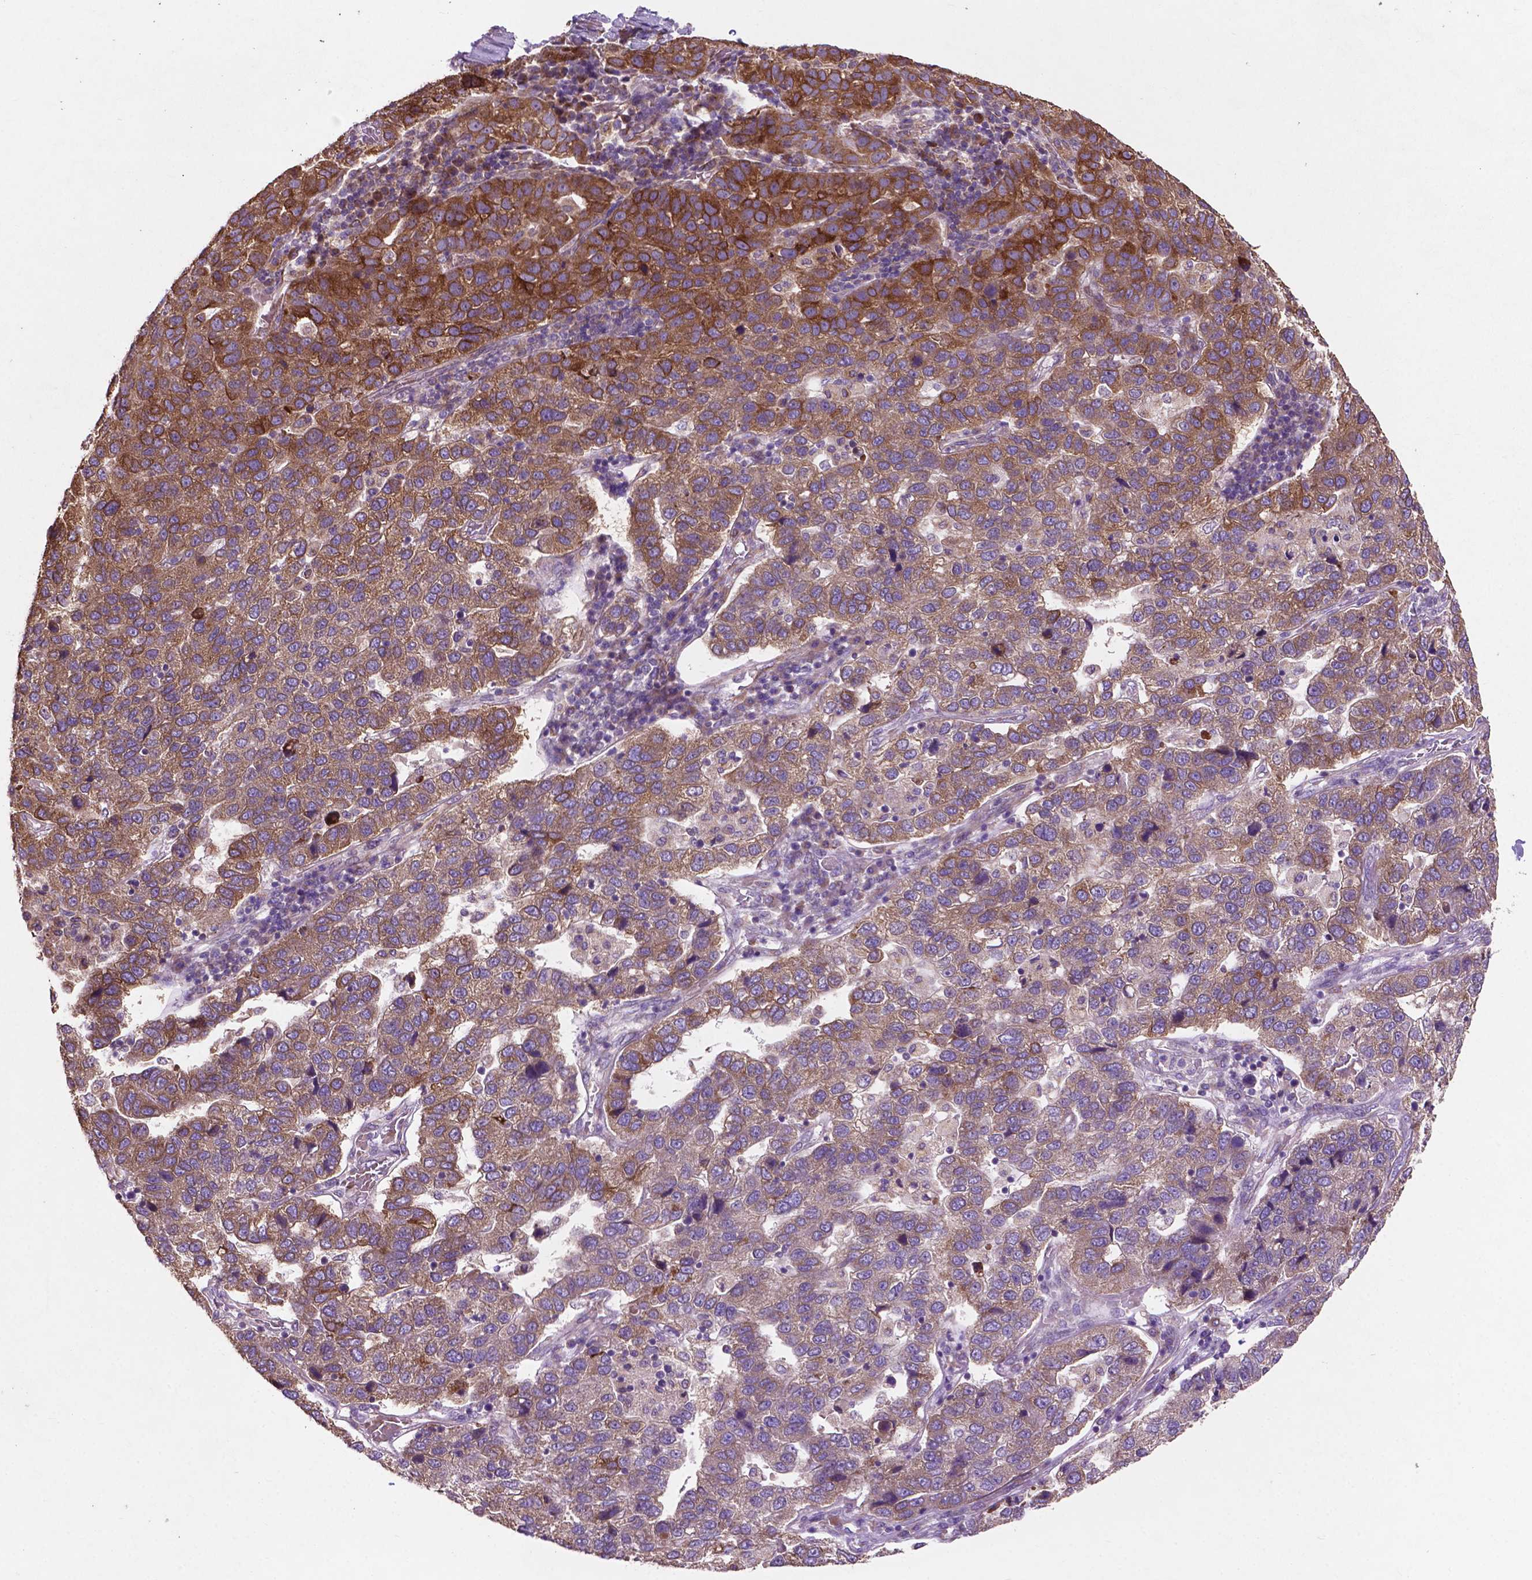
{"staining": {"intensity": "strong", "quantity": "25%-75%", "location": "cytoplasmic/membranous"}, "tissue": "pancreatic cancer", "cell_type": "Tumor cells", "image_type": "cancer", "snomed": [{"axis": "morphology", "description": "Adenocarcinoma, NOS"}, {"axis": "topography", "description": "Pancreas"}], "caption": "An immunohistochemistry micrograph of tumor tissue is shown. Protein staining in brown highlights strong cytoplasmic/membranous positivity in adenocarcinoma (pancreatic) within tumor cells.", "gene": "MBTPS1", "patient": {"sex": "female", "age": 61}}